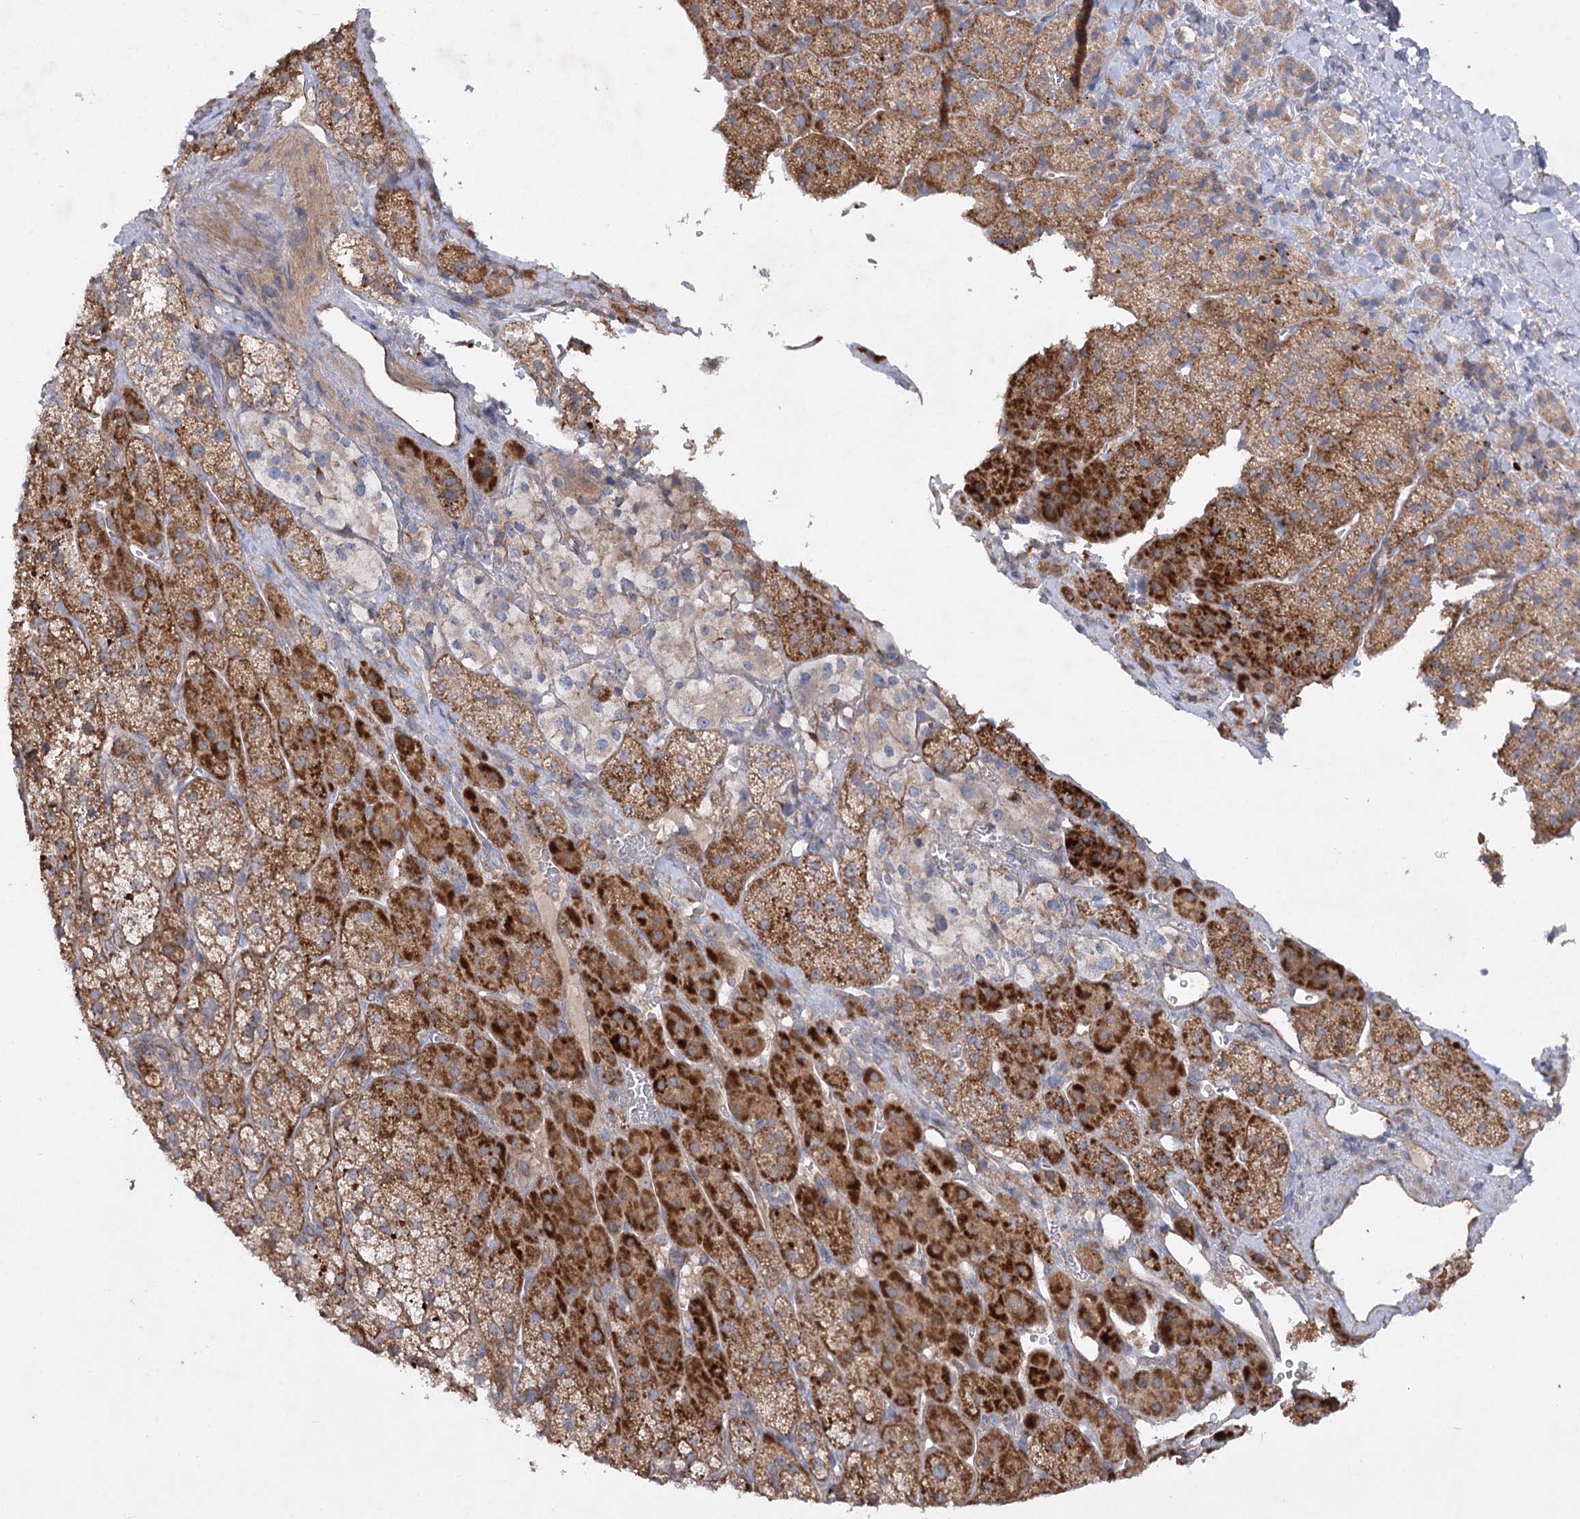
{"staining": {"intensity": "strong", "quantity": "25%-75%", "location": "cytoplasmic/membranous"}, "tissue": "adrenal gland", "cell_type": "Glandular cells", "image_type": "normal", "snomed": [{"axis": "morphology", "description": "Normal tissue, NOS"}, {"axis": "topography", "description": "Adrenal gland"}], "caption": "A micrograph of human adrenal gland stained for a protein demonstrates strong cytoplasmic/membranous brown staining in glandular cells. (Stains: DAB in brown, nuclei in blue, Microscopy: brightfield microscopy at high magnification).", "gene": "KIAA0825", "patient": {"sex": "female", "age": 44}}